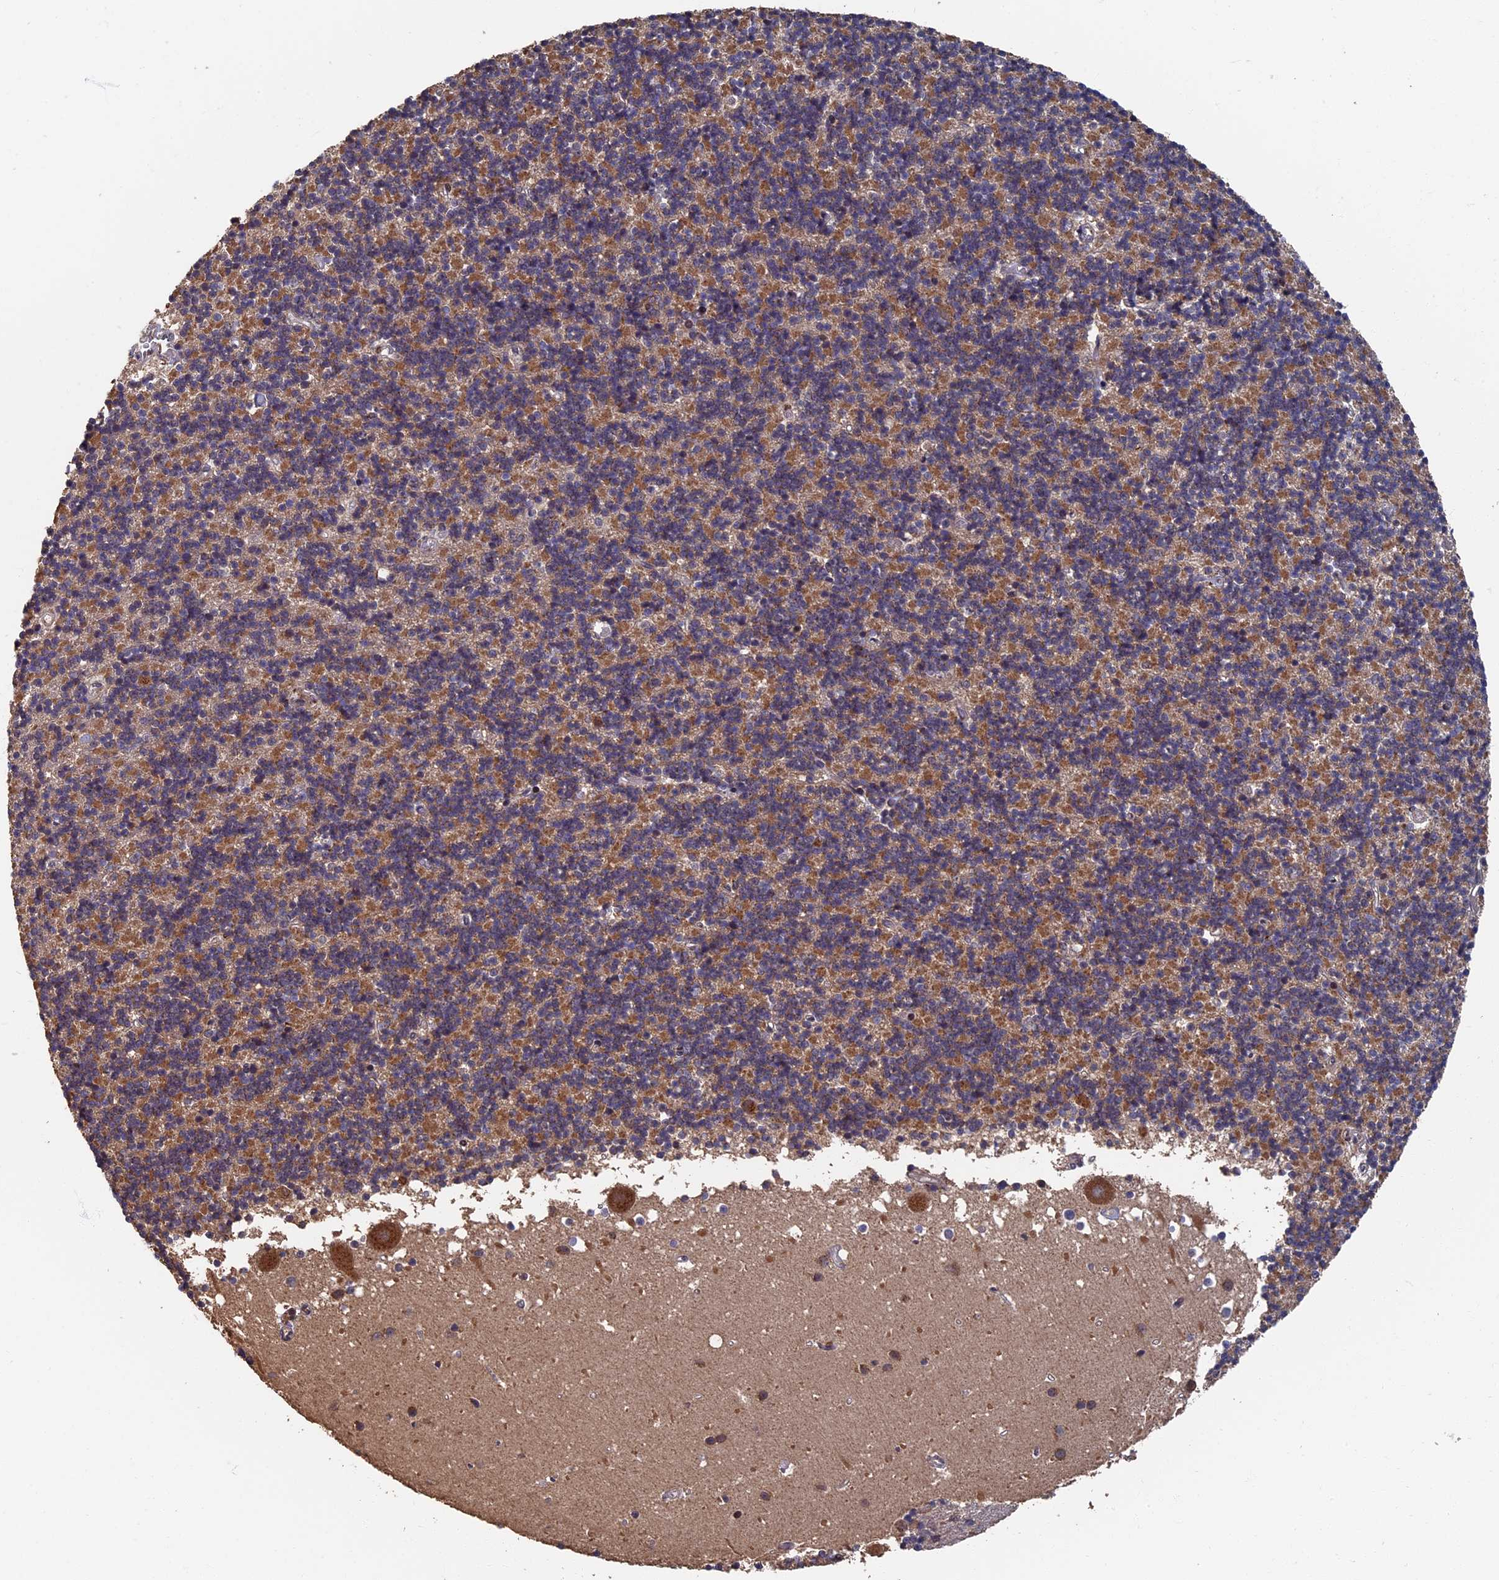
{"staining": {"intensity": "moderate", "quantity": "25%-75%", "location": "cytoplasmic/membranous"}, "tissue": "cerebellum", "cell_type": "Cells in granular layer", "image_type": "normal", "snomed": [{"axis": "morphology", "description": "Normal tissue, NOS"}, {"axis": "topography", "description": "Cerebellum"}], "caption": "Brown immunohistochemical staining in normal human cerebellum displays moderate cytoplasmic/membranous staining in about 25%-75% of cells in granular layer. (IHC, brightfield microscopy, high magnification).", "gene": "RASGRF1", "patient": {"sex": "male", "age": 54}}